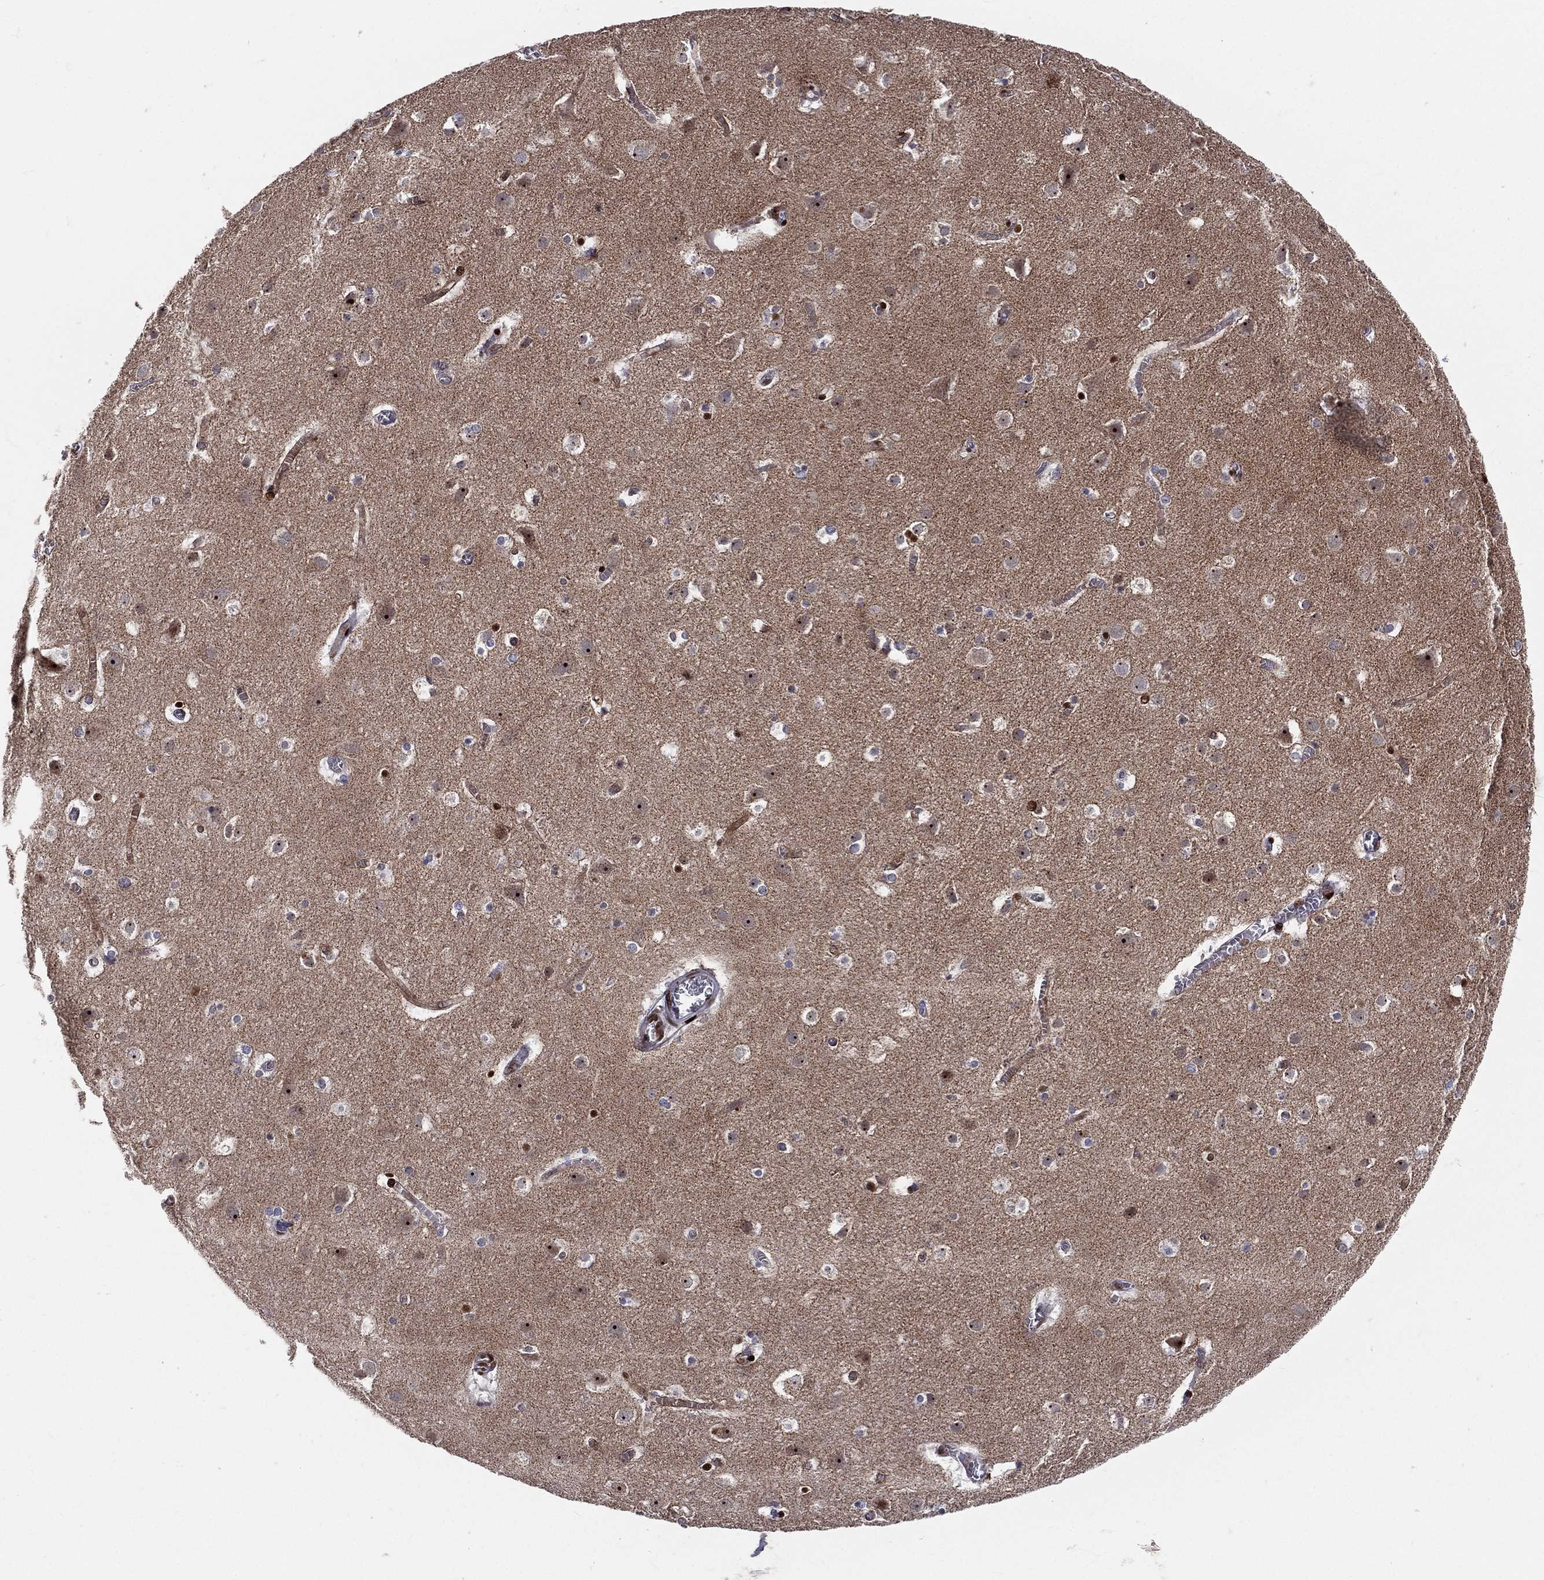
{"staining": {"intensity": "negative", "quantity": "none", "location": "none"}, "tissue": "cerebral cortex", "cell_type": "Endothelial cells", "image_type": "normal", "snomed": [{"axis": "morphology", "description": "Normal tissue, NOS"}, {"axis": "topography", "description": "Cerebral cortex"}], "caption": "Immunohistochemical staining of benign human cerebral cortex demonstrates no significant staining in endothelial cells.", "gene": "ZEB1", "patient": {"sex": "male", "age": 59}}